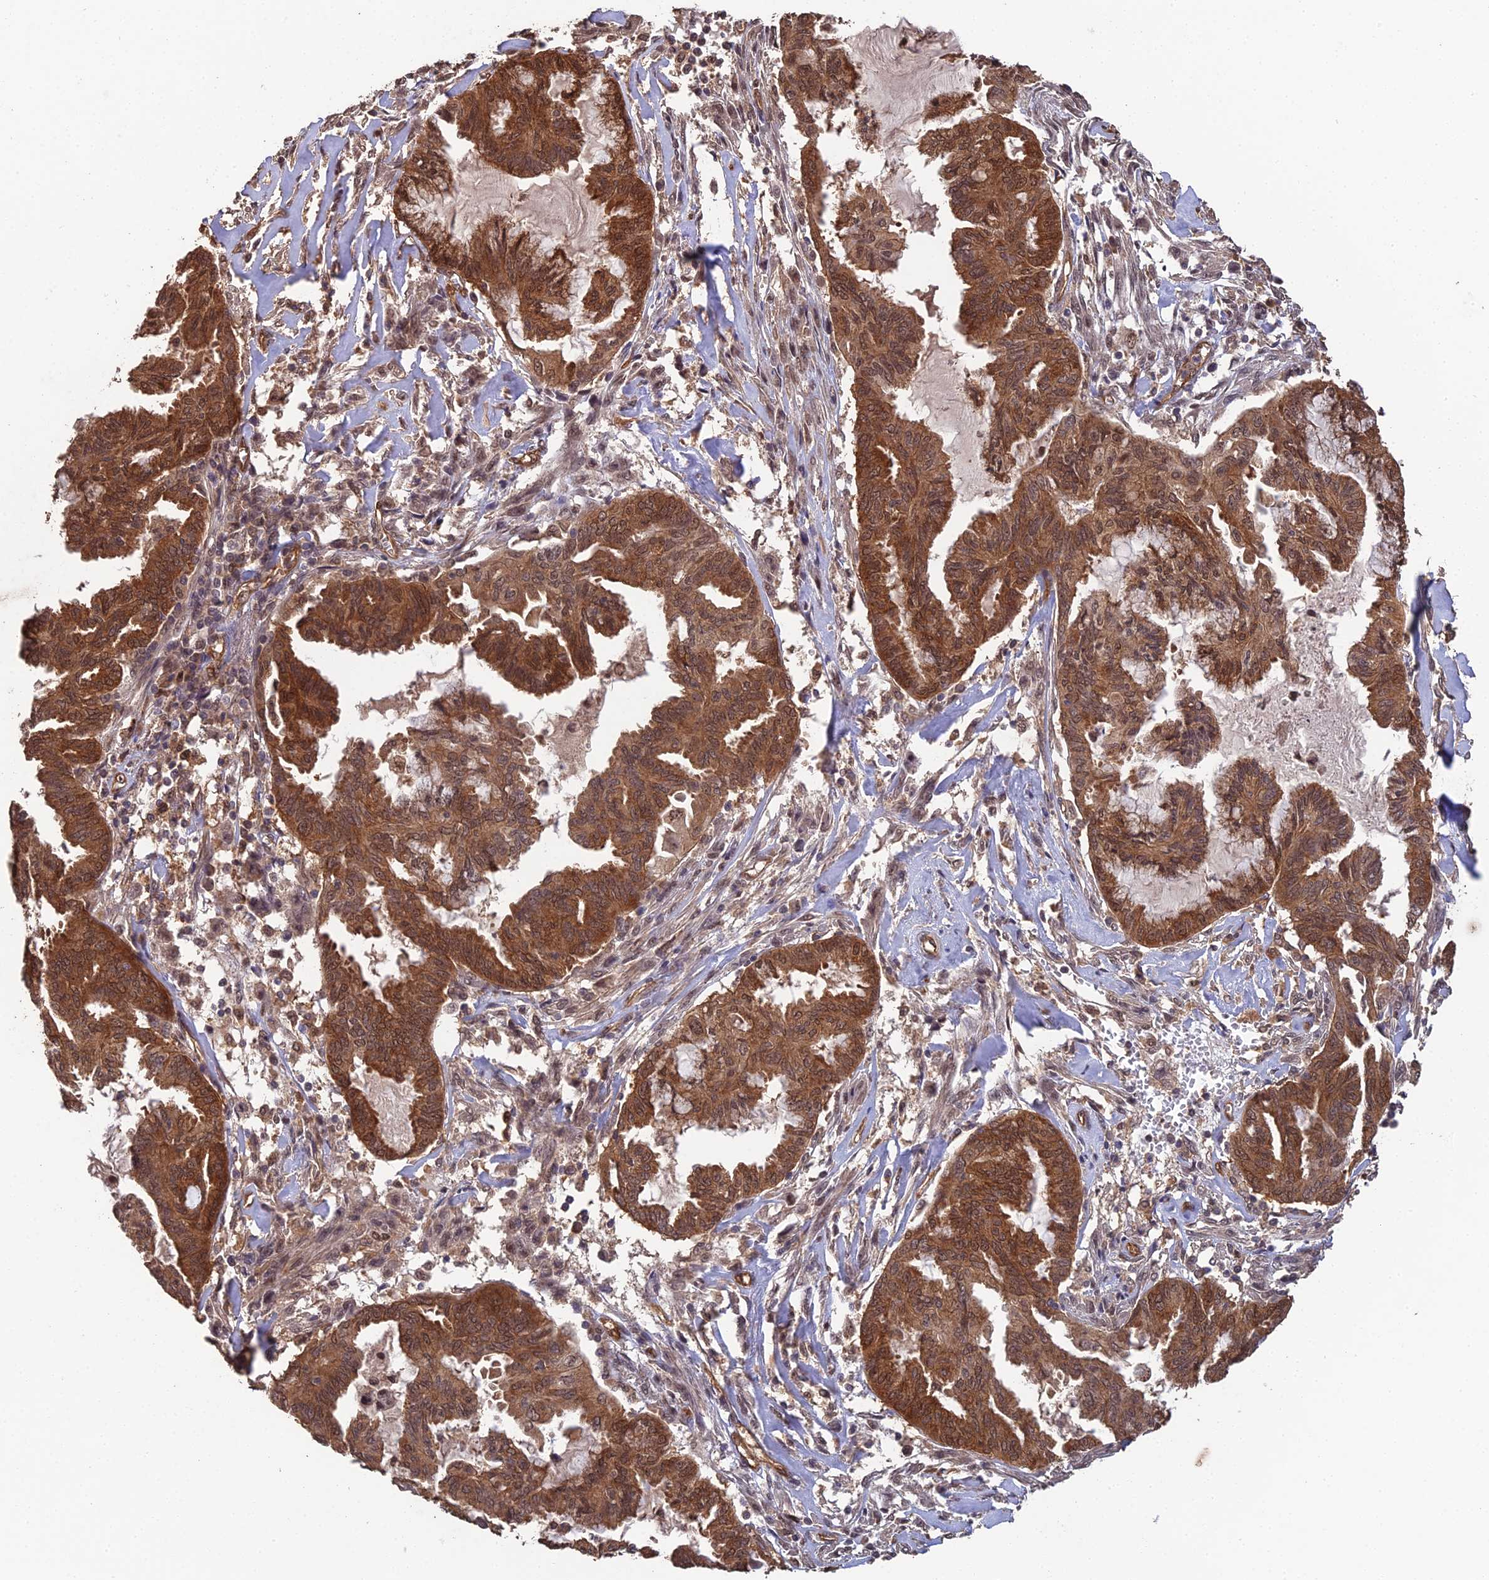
{"staining": {"intensity": "strong", "quantity": ">75%", "location": "cytoplasmic/membranous,nuclear"}, "tissue": "endometrial cancer", "cell_type": "Tumor cells", "image_type": "cancer", "snomed": [{"axis": "morphology", "description": "Adenocarcinoma, NOS"}, {"axis": "topography", "description": "Endometrium"}], "caption": "Tumor cells demonstrate strong cytoplasmic/membranous and nuclear expression in about >75% of cells in adenocarcinoma (endometrial).", "gene": "RALGAPA2", "patient": {"sex": "female", "age": 86}}